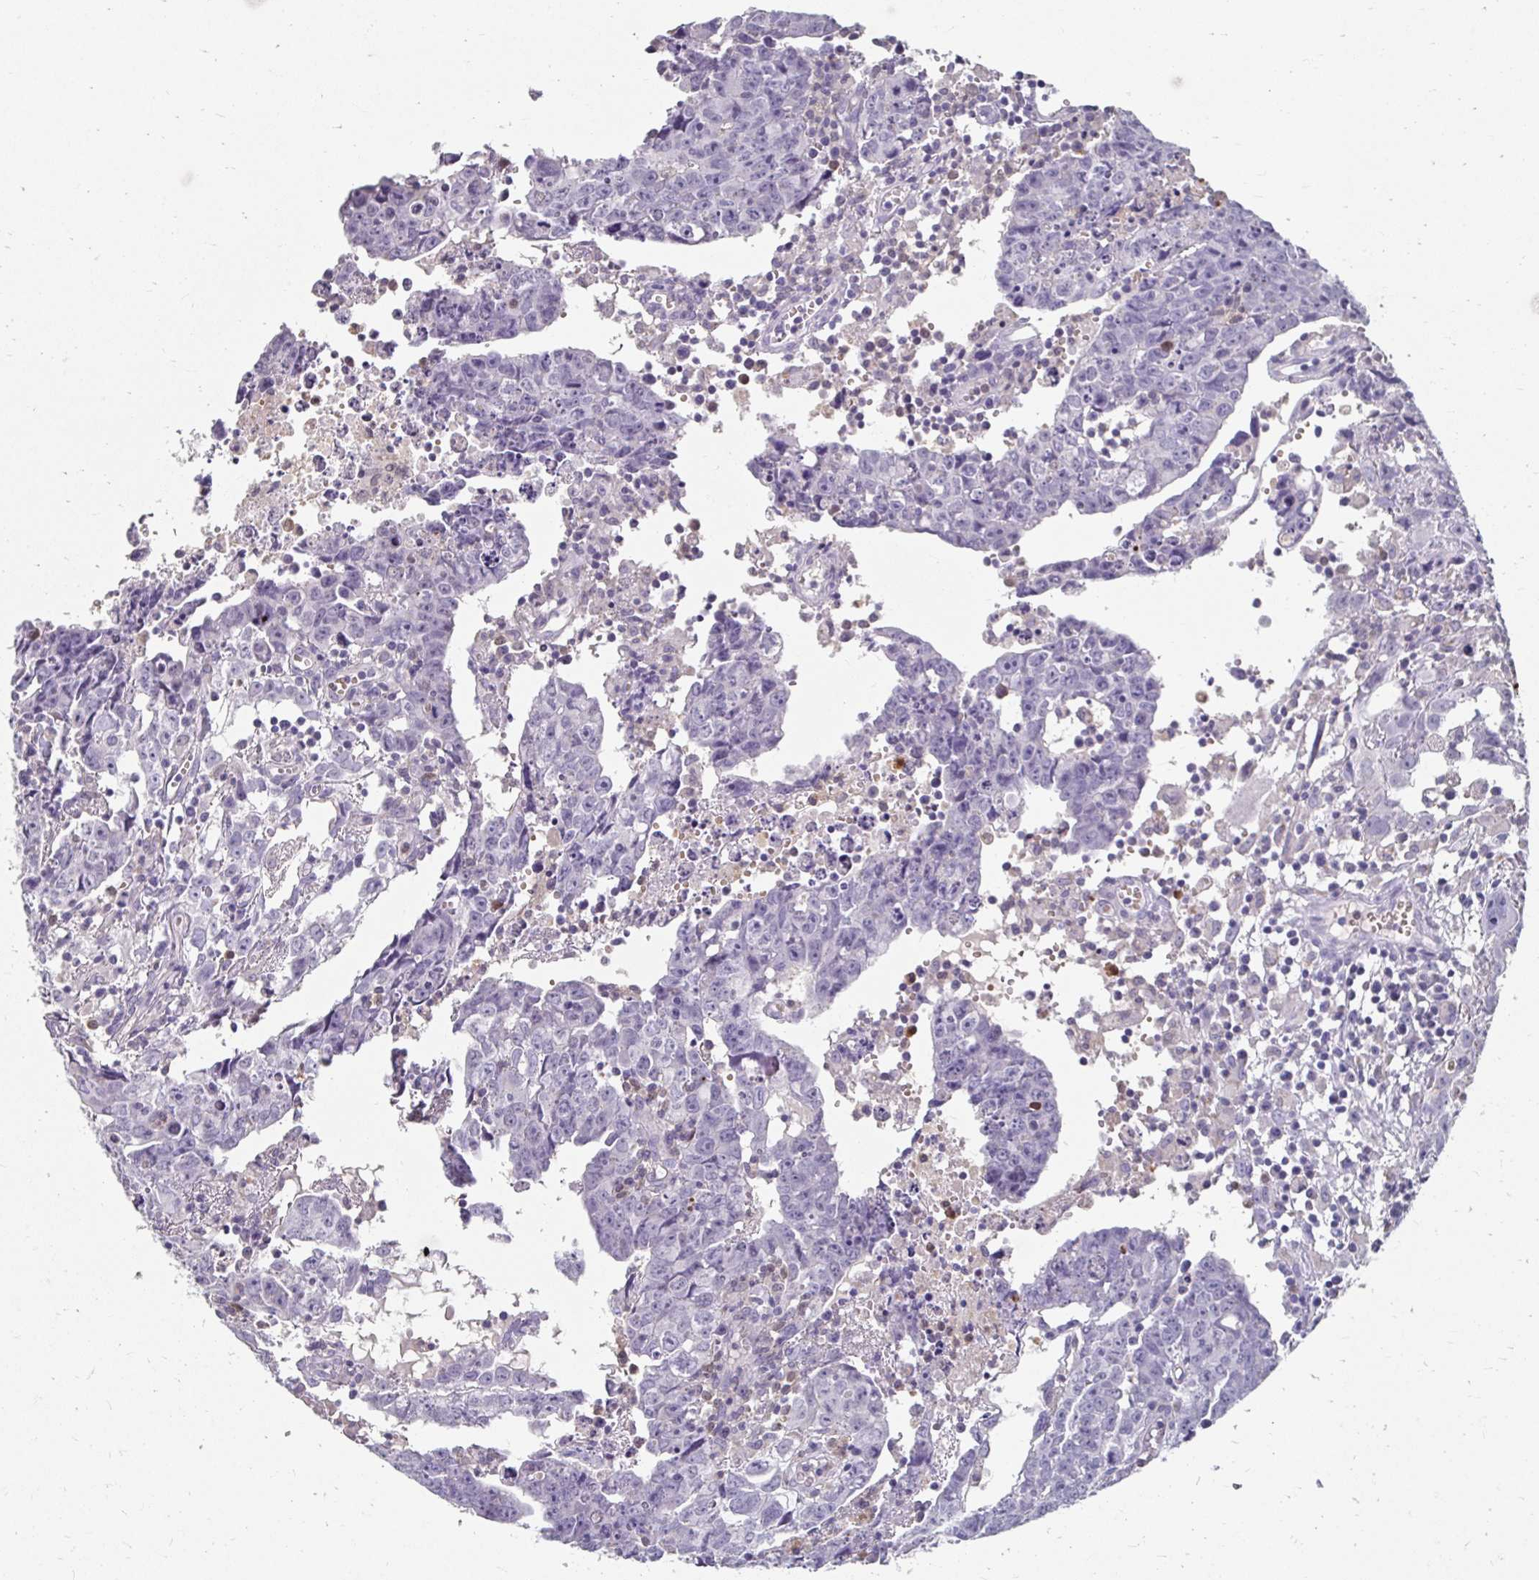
{"staining": {"intensity": "negative", "quantity": "none", "location": "none"}, "tissue": "testis cancer", "cell_type": "Tumor cells", "image_type": "cancer", "snomed": [{"axis": "morphology", "description": "Carcinoma, Embryonal, NOS"}, {"axis": "topography", "description": "Testis"}], "caption": "IHC micrograph of human testis cancer stained for a protein (brown), which displays no positivity in tumor cells.", "gene": "GK2", "patient": {"sex": "male", "age": 22}}